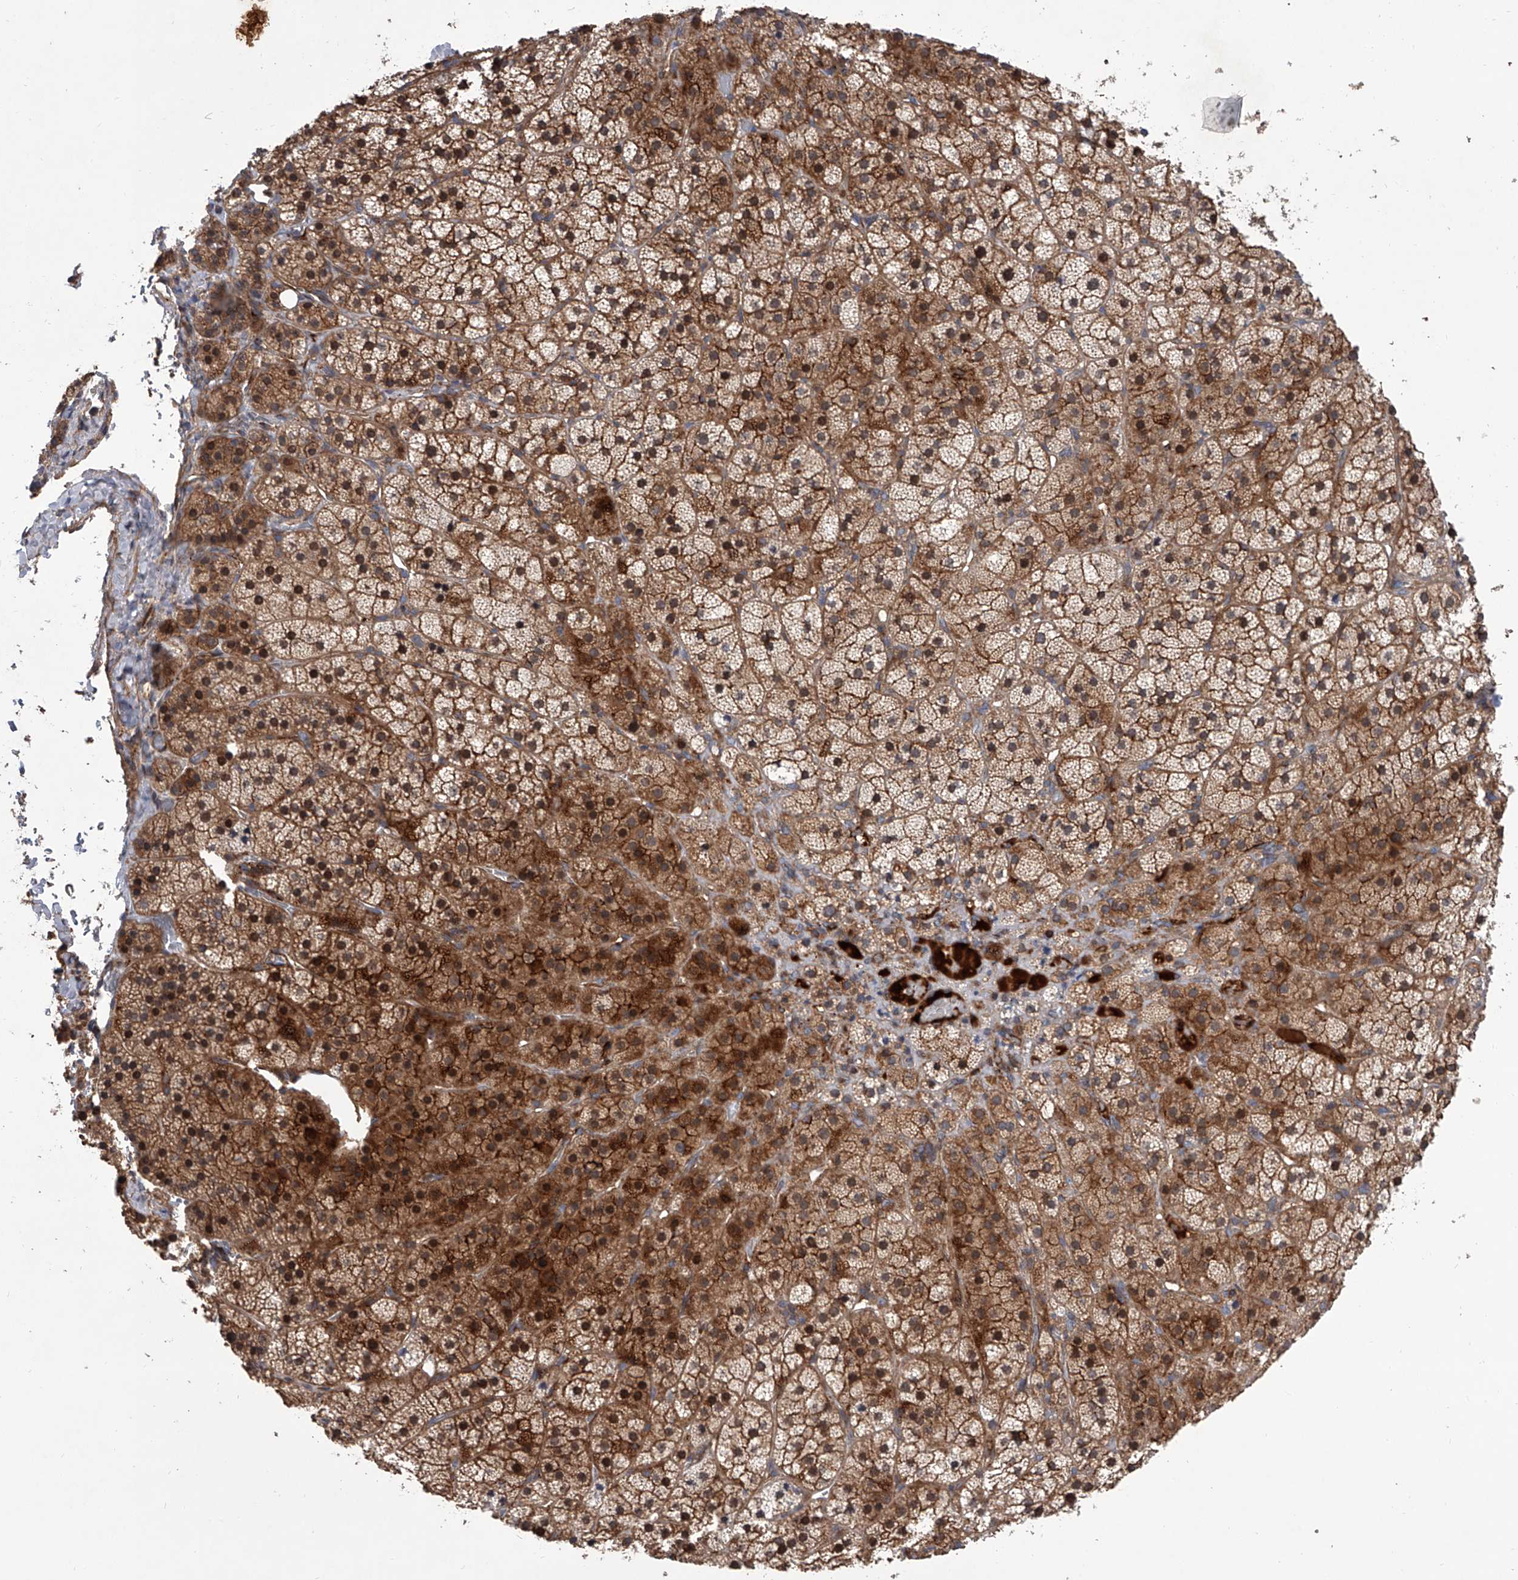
{"staining": {"intensity": "moderate", "quantity": ">75%", "location": "cytoplasmic/membranous,nuclear"}, "tissue": "adrenal gland", "cell_type": "Glandular cells", "image_type": "normal", "snomed": [{"axis": "morphology", "description": "Normal tissue, NOS"}, {"axis": "topography", "description": "Adrenal gland"}], "caption": "Immunohistochemistry (IHC) (DAB (3,3'-diaminobenzidine)) staining of unremarkable adrenal gland exhibits moderate cytoplasmic/membranous,nuclear protein expression in about >75% of glandular cells. (brown staining indicates protein expression, while blue staining denotes nuclei).", "gene": "USP47", "patient": {"sex": "female", "age": 44}}